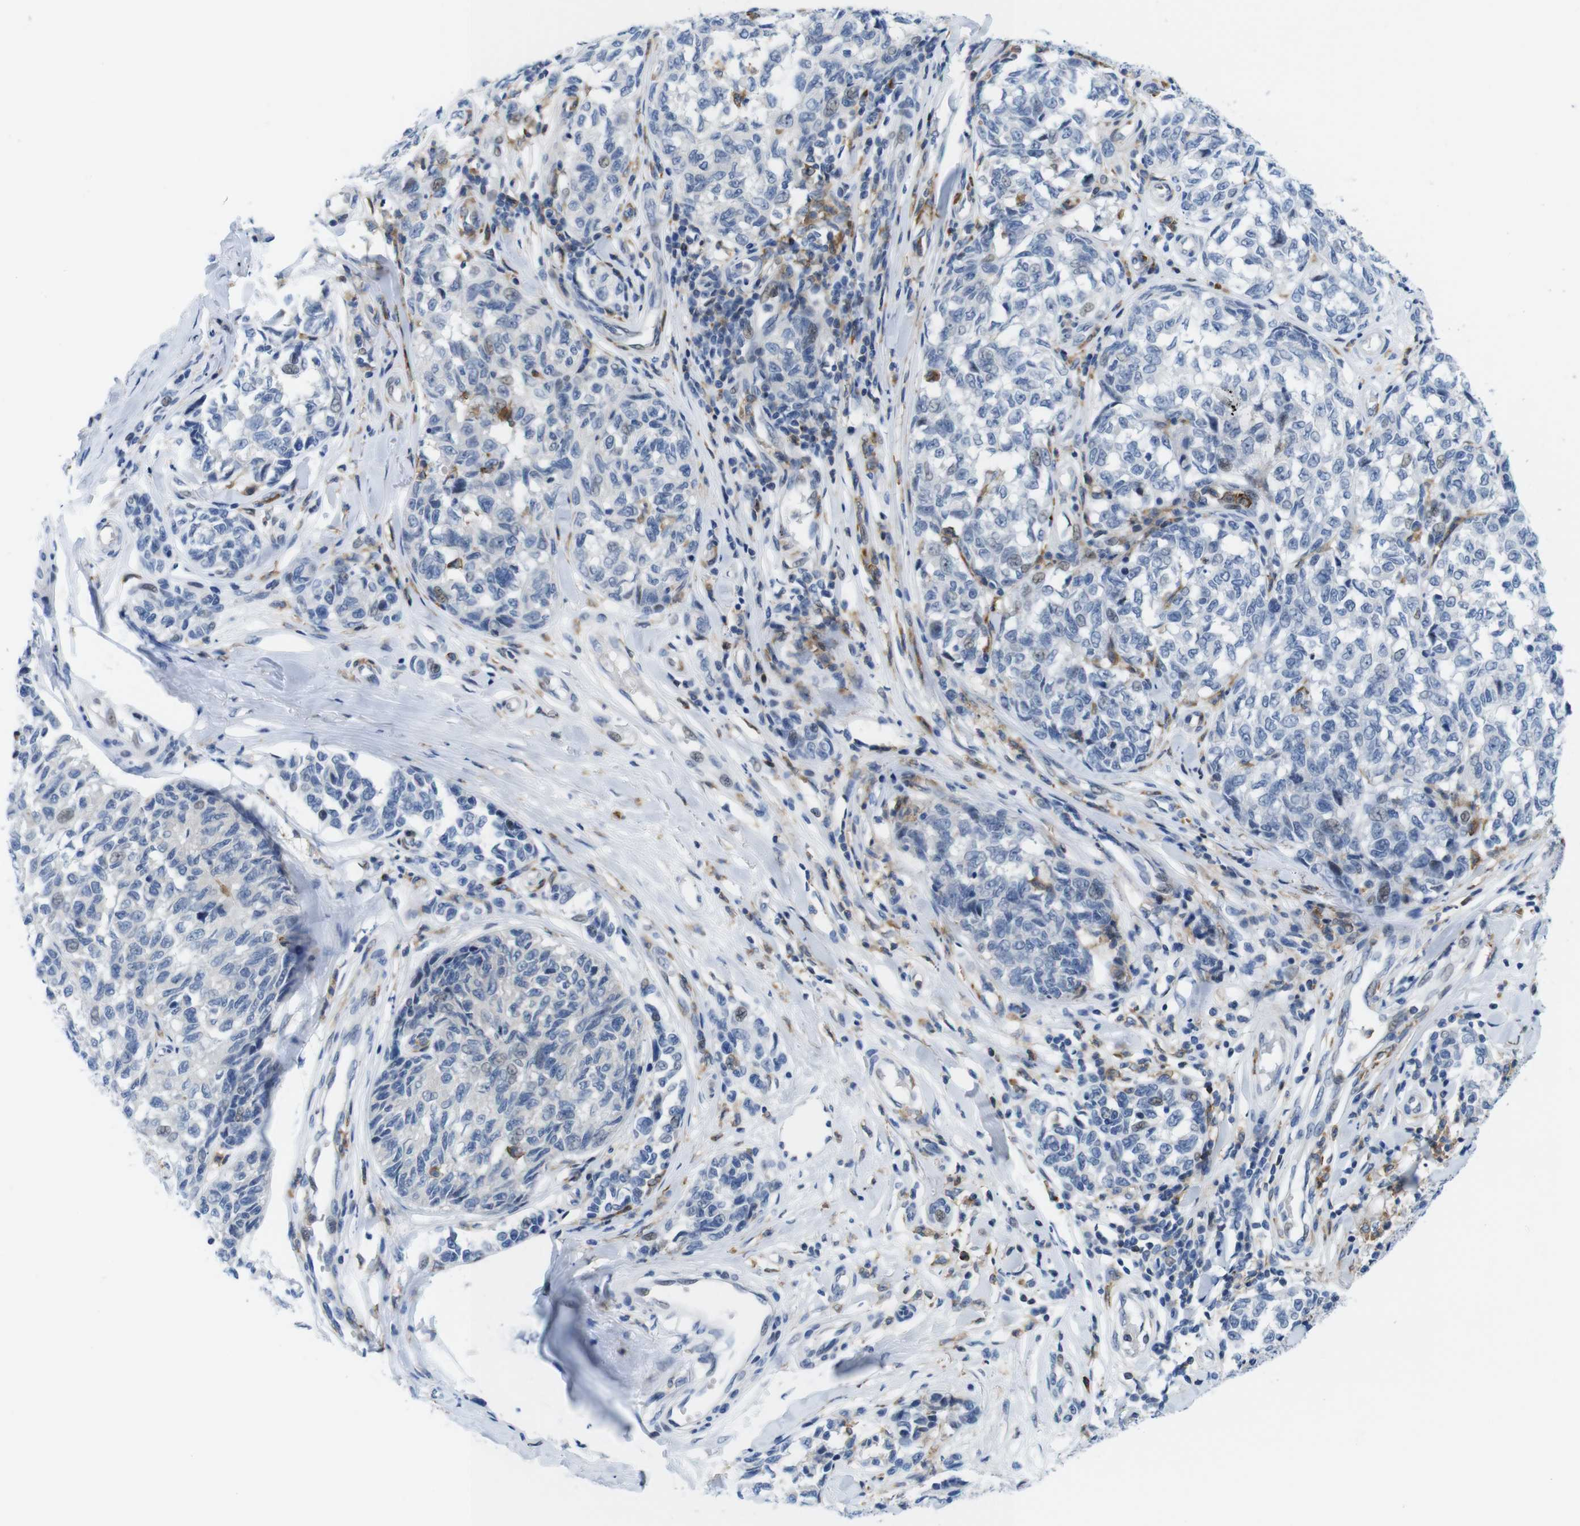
{"staining": {"intensity": "negative", "quantity": "none", "location": "none"}, "tissue": "melanoma", "cell_type": "Tumor cells", "image_type": "cancer", "snomed": [{"axis": "morphology", "description": "Malignant melanoma, NOS"}, {"axis": "topography", "description": "Skin"}], "caption": "Malignant melanoma was stained to show a protein in brown. There is no significant staining in tumor cells. Brightfield microscopy of immunohistochemistry stained with DAB (3,3'-diaminobenzidine) (brown) and hematoxylin (blue), captured at high magnification.", "gene": "CD300C", "patient": {"sex": "female", "age": 64}}